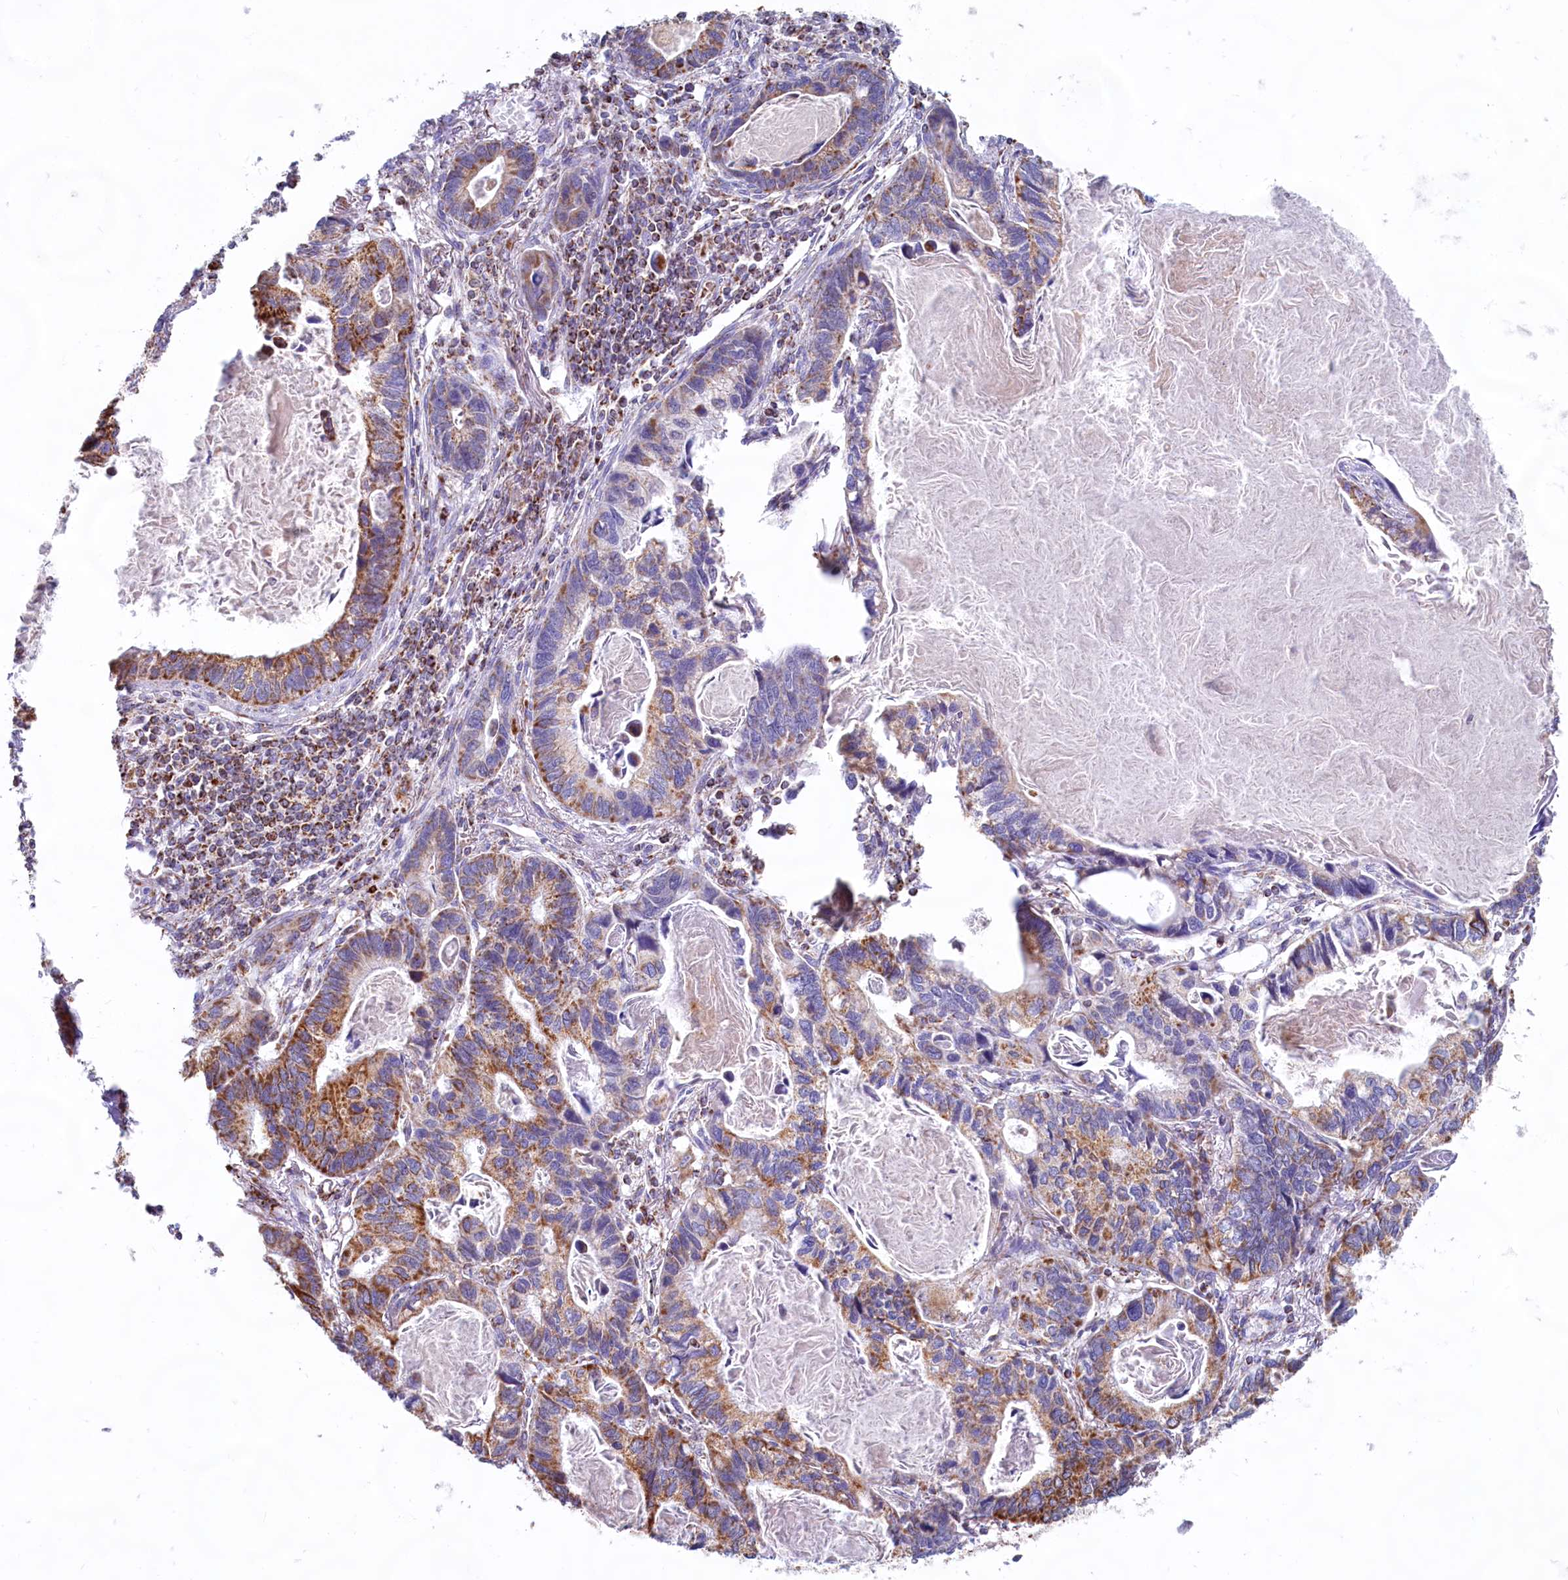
{"staining": {"intensity": "moderate", "quantity": "25%-75%", "location": "cytoplasmic/membranous"}, "tissue": "lung cancer", "cell_type": "Tumor cells", "image_type": "cancer", "snomed": [{"axis": "morphology", "description": "Adenocarcinoma, NOS"}, {"axis": "topography", "description": "Lung"}], "caption": "Brown immunohistochemical staining in adenocarcinoma (lung) reveals moderate cytoplasmic/membranous expression in approximately 25%-75% of tumor cells.", "gene": "C1D", "patient": {"sex": "male", "age": 67}}